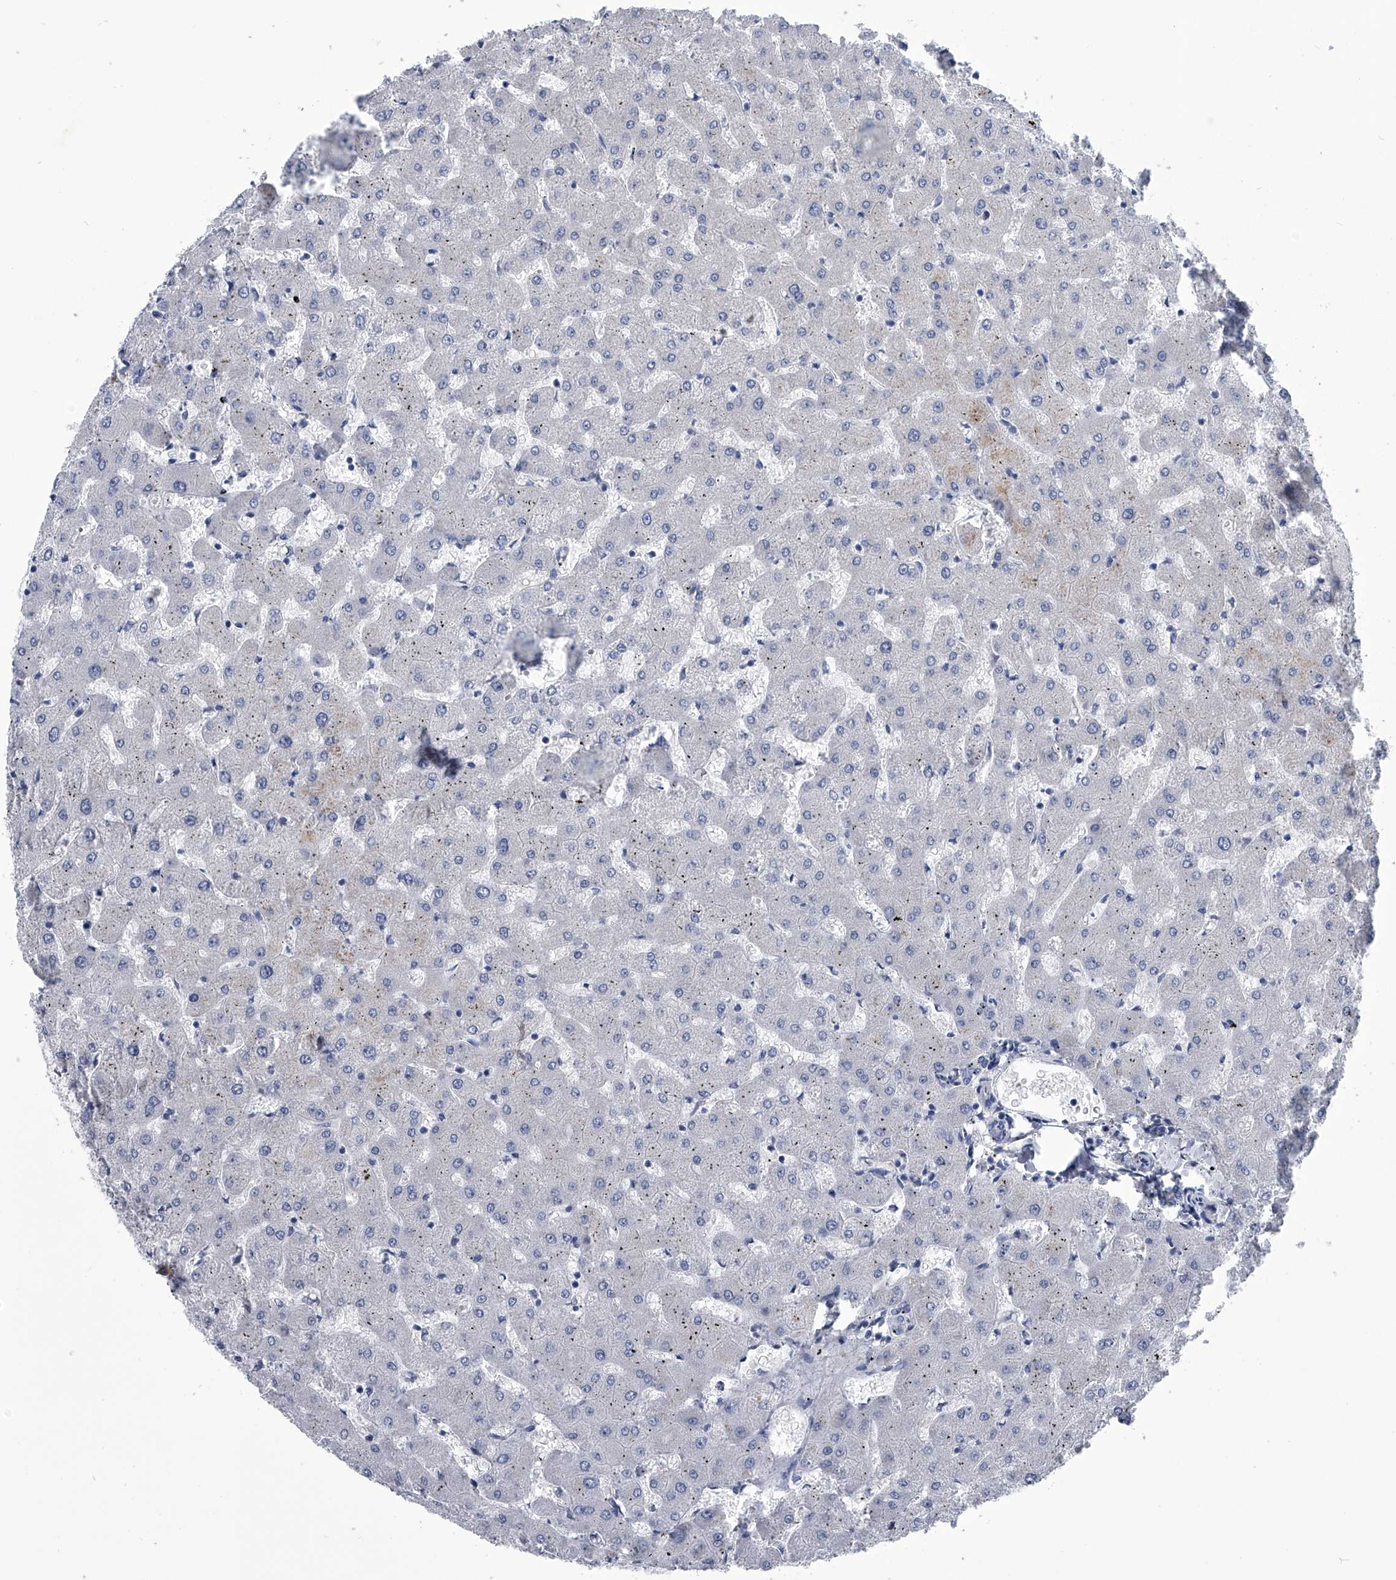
{"staining": {"intensity": "negative", "quantity": "none", "location": "none"}, "tissue": "liver", "cell_type": "Cholangiocytes", "image_type": "normal", "snomed": [{"axis": "morphology", "description": "Normal tissue, NOS"}, {"axis": "topography", "description": "Liver"}], "caption": "Human liver stained for a protein using IHC demonstrates no staining in cholangiocytes.", "gene": "PDXK", "patient": {"sex": "female", "age": 63}}